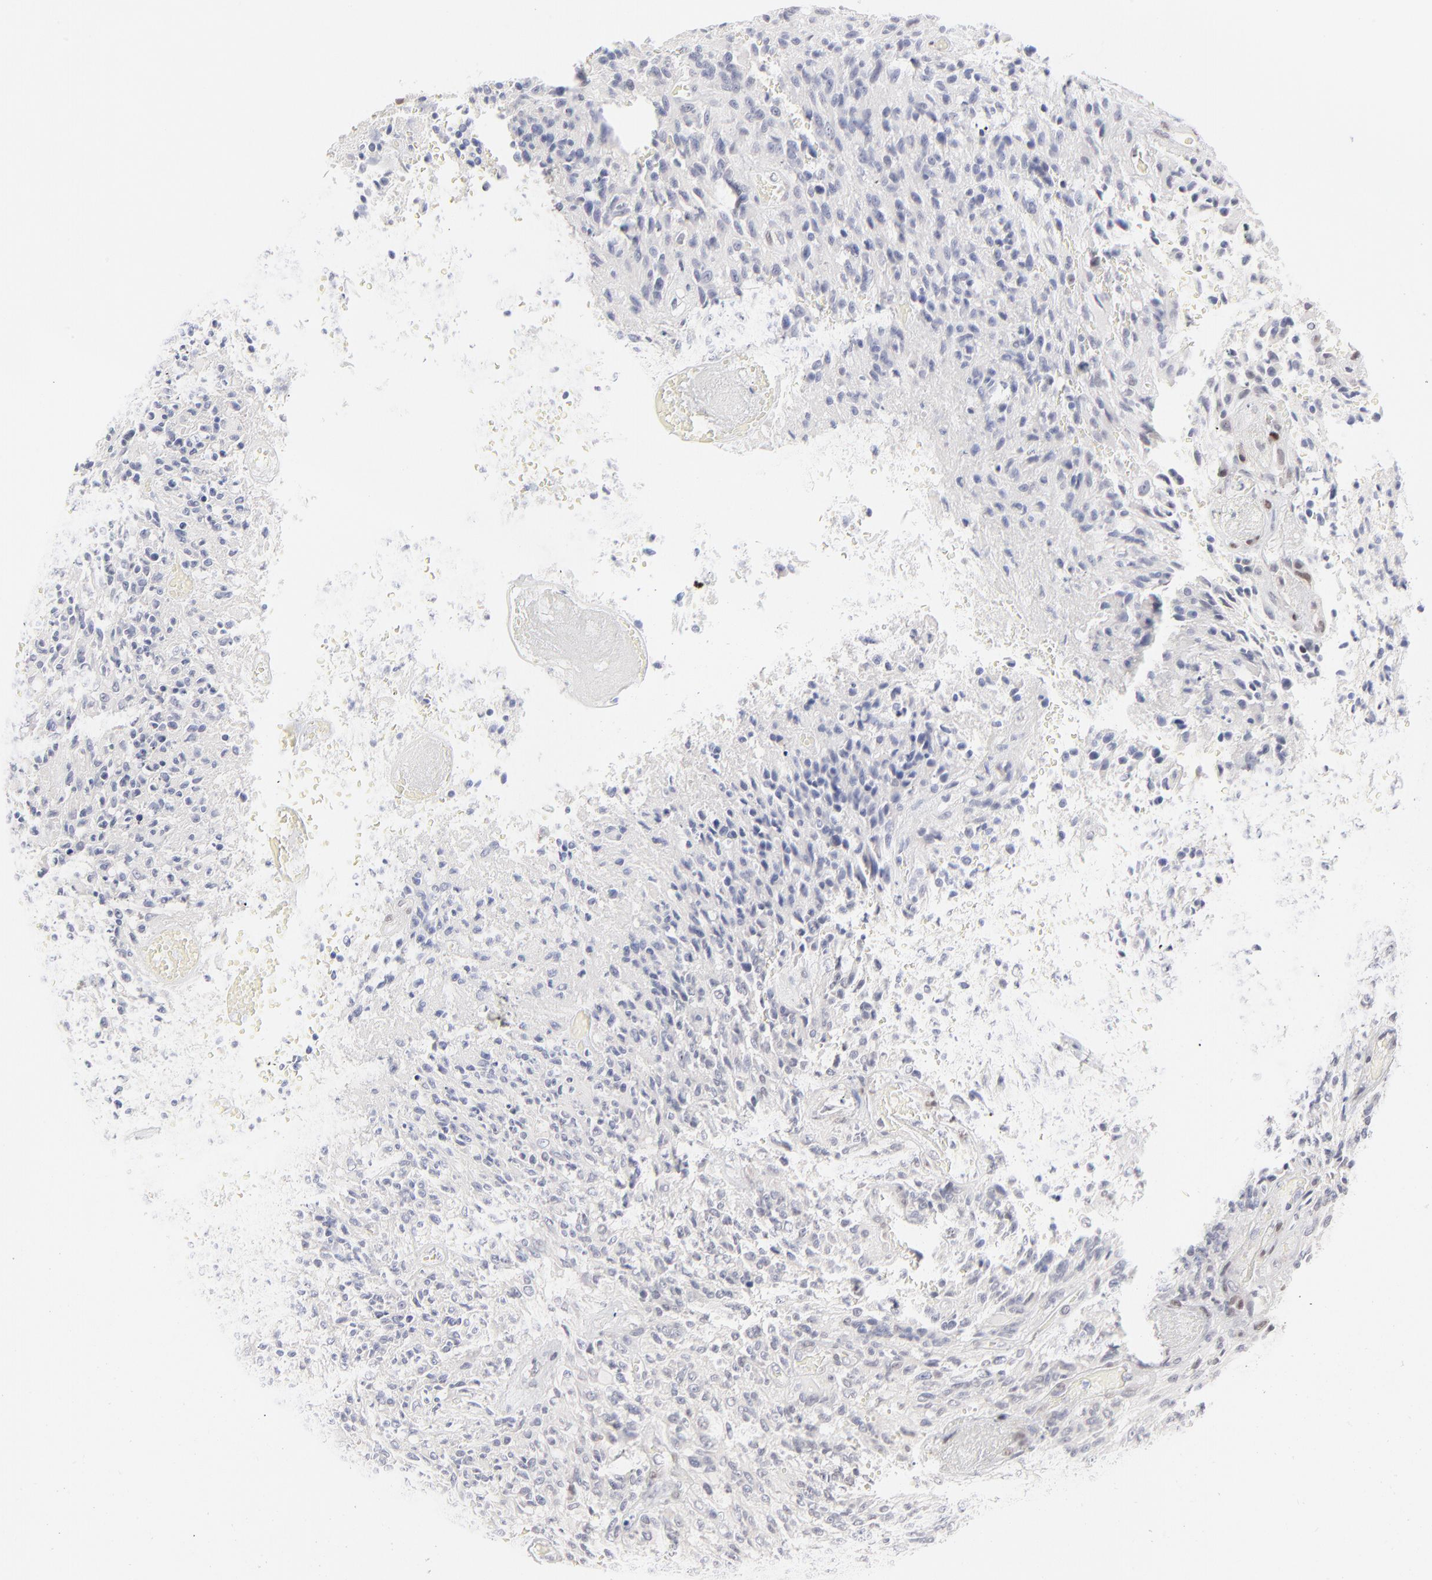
{"staining": {"intensity": "negative", "quantity": "none", "location": "none"}, "tissue": "glioma", "cell_type": "Tumor cells", "image_type": "cancer", "snomed": [{"axis": "morphology", "description": "Normal tissue, NOS"}, {"axis": "morphology", "description": "Glioma, malignant, High grade"}, {"axis": "topography", "description": "Cerebral cortex"}], "caption": "Glioma stained for a protein using IHC shows no staining tumor cells.", "gene": "RBM3", "patient": {"sex": "male", "age": 56}}